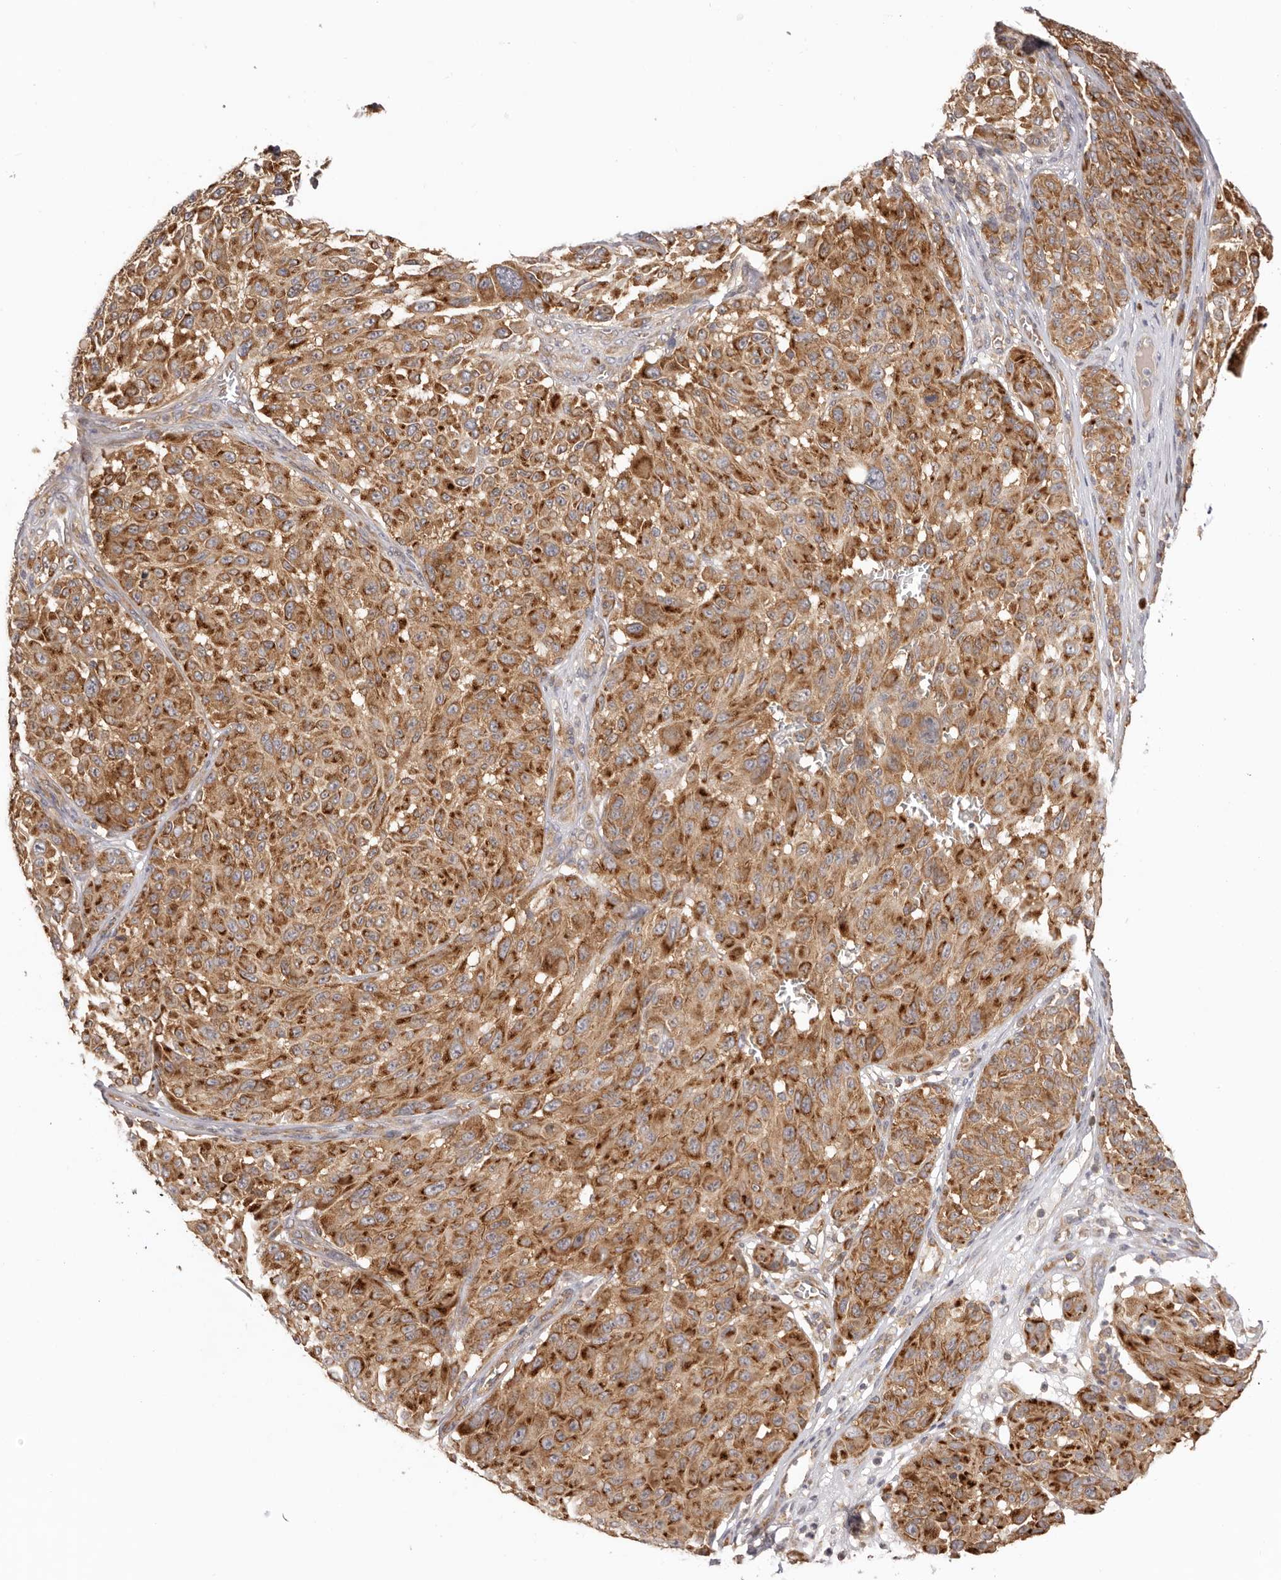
{"staining": {"intensity": "strong", "quantity": ">75%", "location": "cytoplasmic/membranous"}, "tissue": "melanoma", "cell_type": "Tumor cells", "image_type": "cancer", "snomed": [{"axis": "morphology", "description": "Malignant melanoma, NOS"}, {"axis": "topography", "description": "Skin"}], "caption": "A micrograph showing strong cytoplasmic/membranous staining in about >75% of tumor cells in melanoma, as visualized by brown immunohistochemical staining.", "gene": "EEF1E1", "patient": {"sex": "male", "age": 83}}